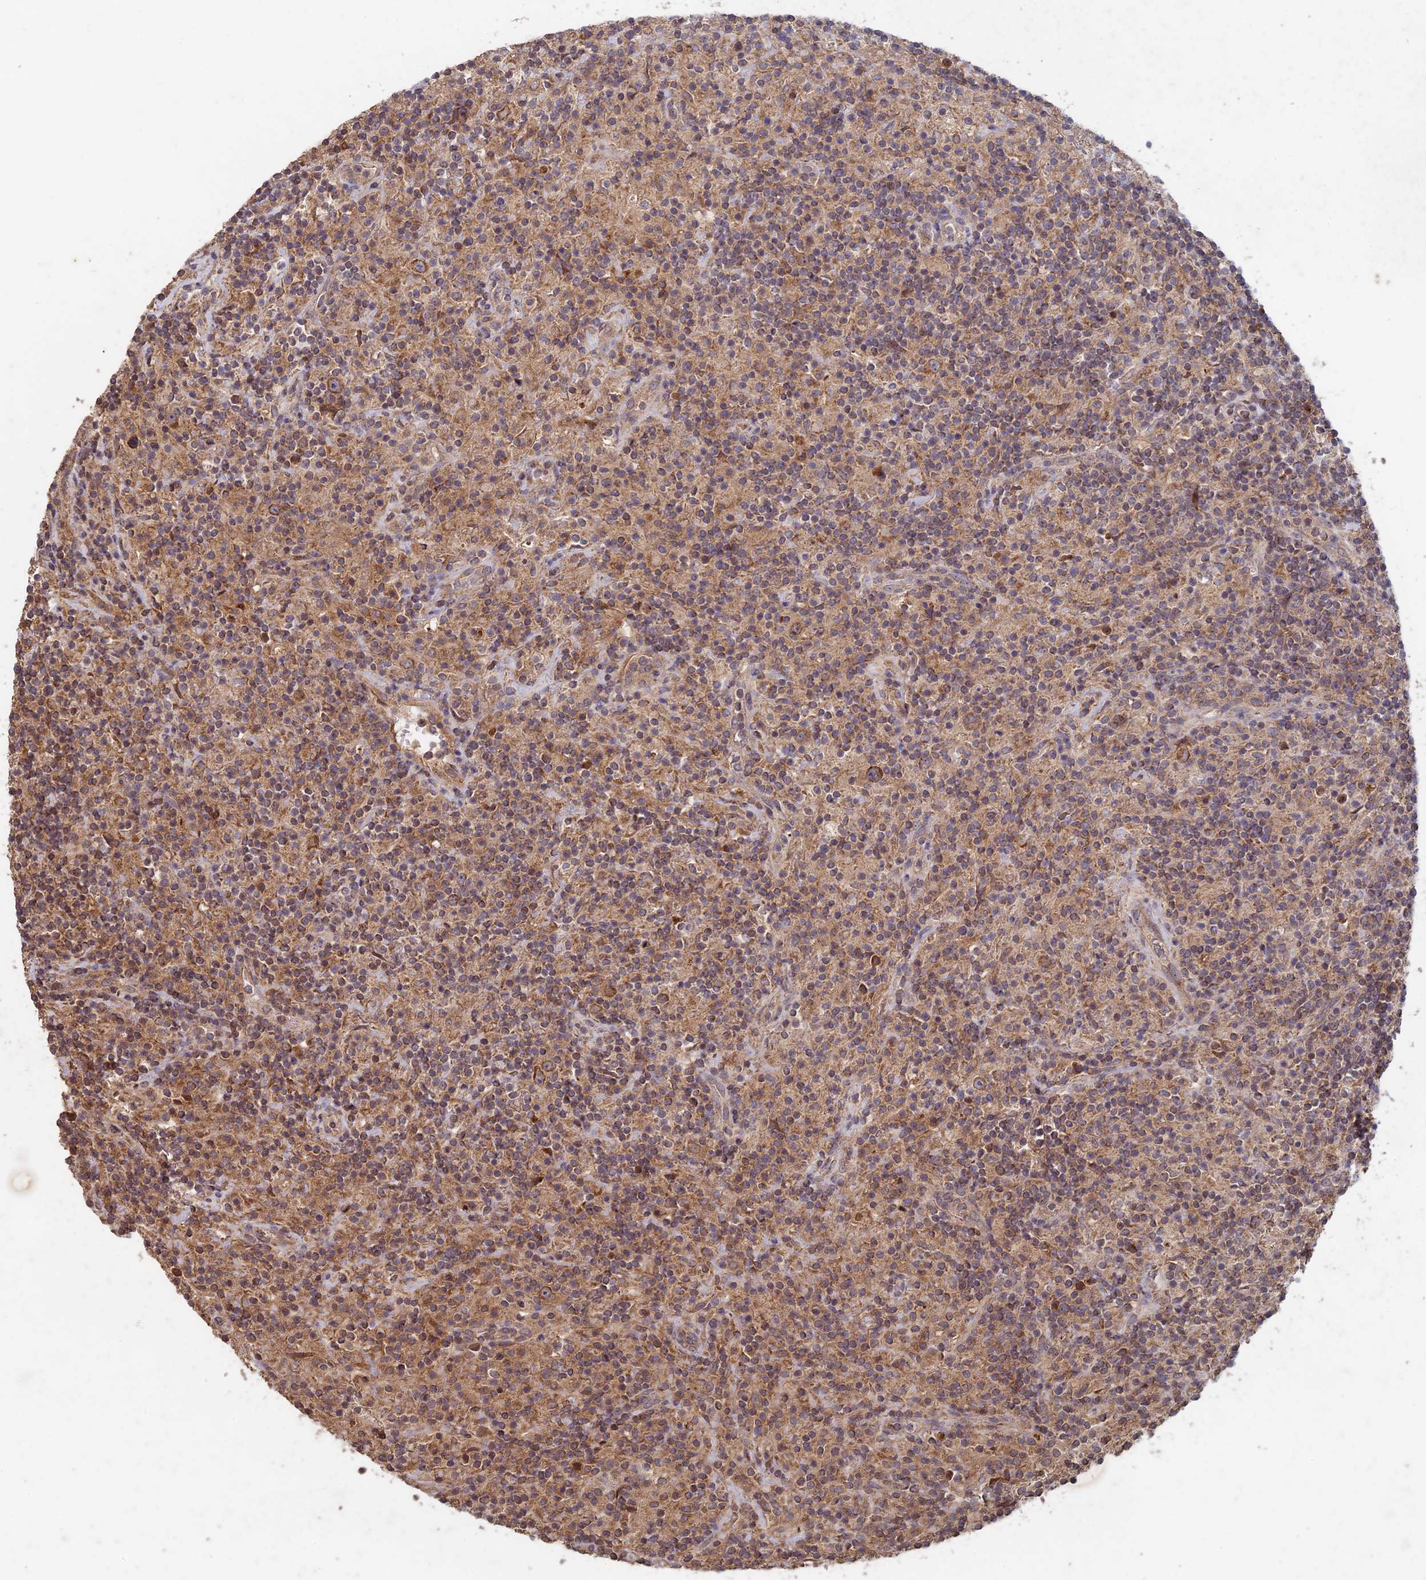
{"staining": {"intensity": "moderate", "quantity": ">75%", "location": "cytoplasmic/membranous"}, "tissue": "lymphoma", "cell_type": "Tumor cells", "image_type": "cancer", "snomed": [{"axis": "morphology", "description": "Hodgkin's disease, NOS"}, {"axis": "topography", "description": "Lymph node"}], "caption": "Human lymphoma stained for a protein (brown) shows moderate cytoplasmic/membranous positive staining in about >75% of tumor cells.", "gene": "RCCD1", "patient": {"sex": "male", "age": 70}}